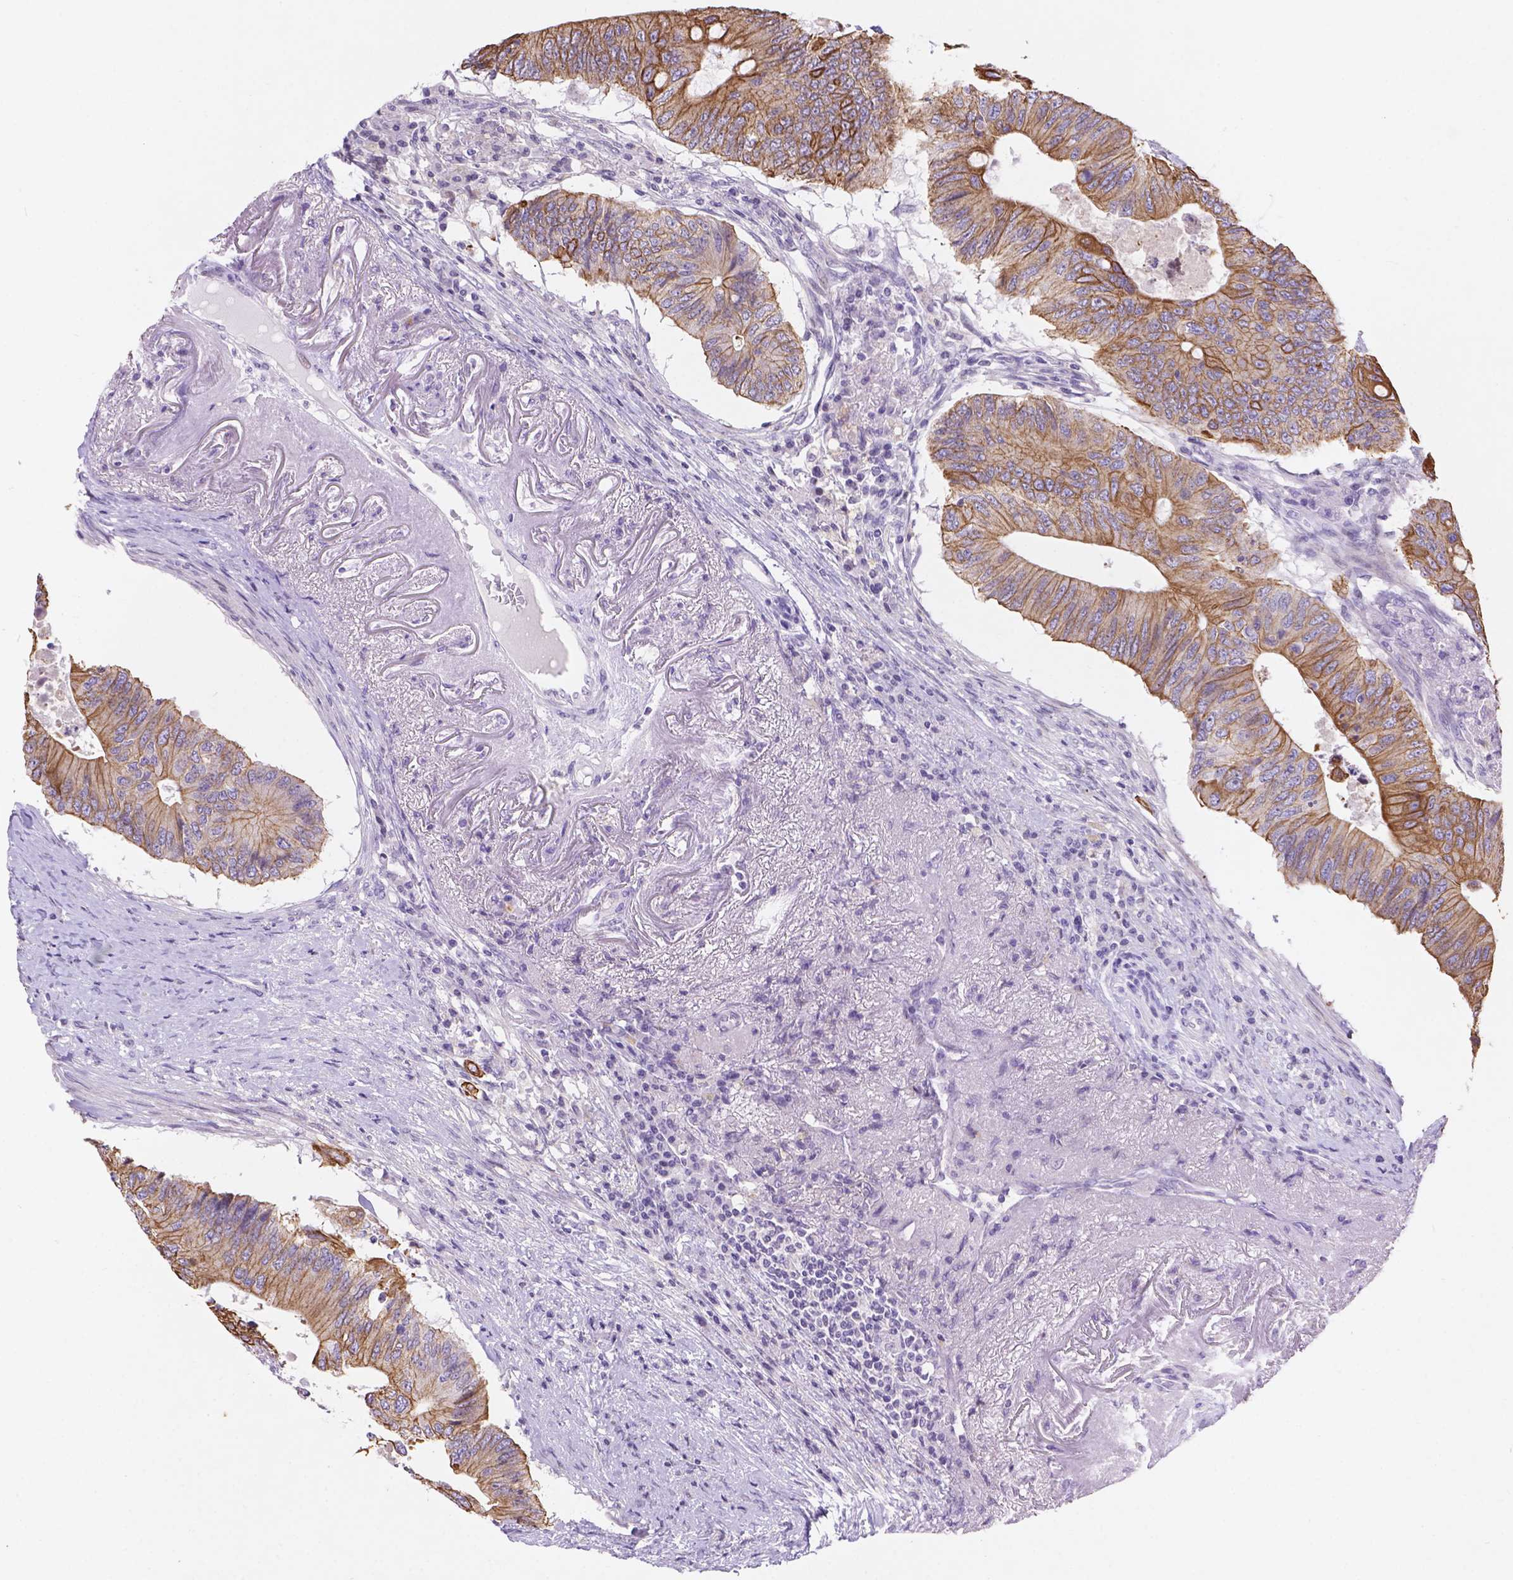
{"staining": {"intensity": "moderate", "quantity": ">75%", "location": "cytoplasmic/membranous"}, "tissue": "colorectal cancer", "cell_type": "Tumor cells", "image_type": "cancer", "snomed": [{"axis": "morphology", "description": "Adenocarcinoma, NOS"}, {"axis": "topography", "description": "Colon"}], "caption": "Adenocarcinoma (colorectal) stained with a protein marker exhibits moderate staining in tumor cells.", "gene": "DMWD", "patient": {"sex": "male", "age": 71}}